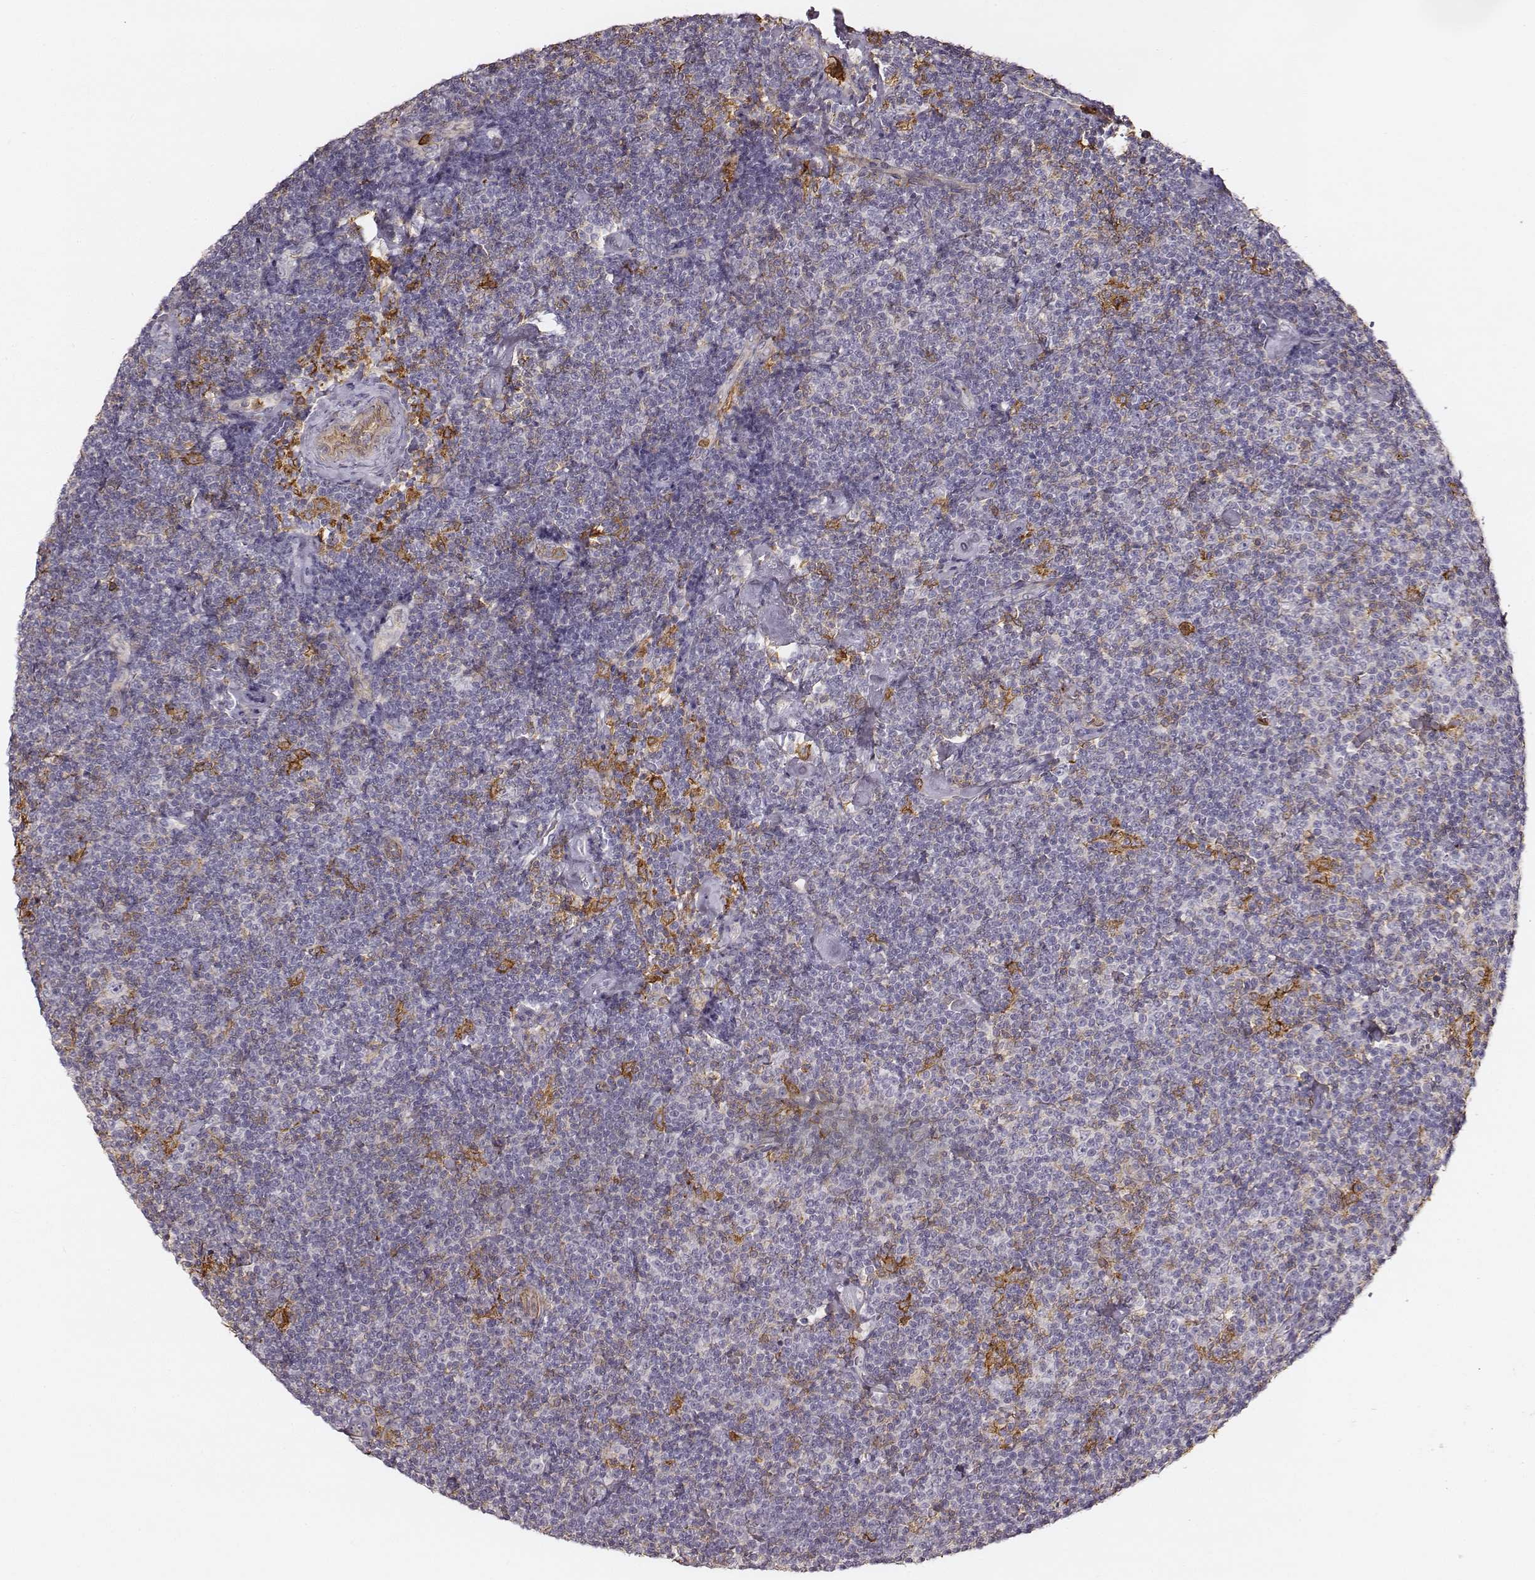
{"staining": {"intensity": "negative", "quantity": "none", "location": "none"}, "tissue": "lymphoma", "cell_type": "Tumor cells", "image_type": "cancer", "snomed": [{"axis": "morphology", "description": "Malignant lymphoma, non-Hodgkin's type, Low grade"}, {"axis": "topography", "description": "Lymph node"}], "caption": "Lymphoma was stained to show a protein in brown. There is no significant staining in tumor cells.", "gene": "ZYX", "patient": {"sex": "male", "age": 81}}